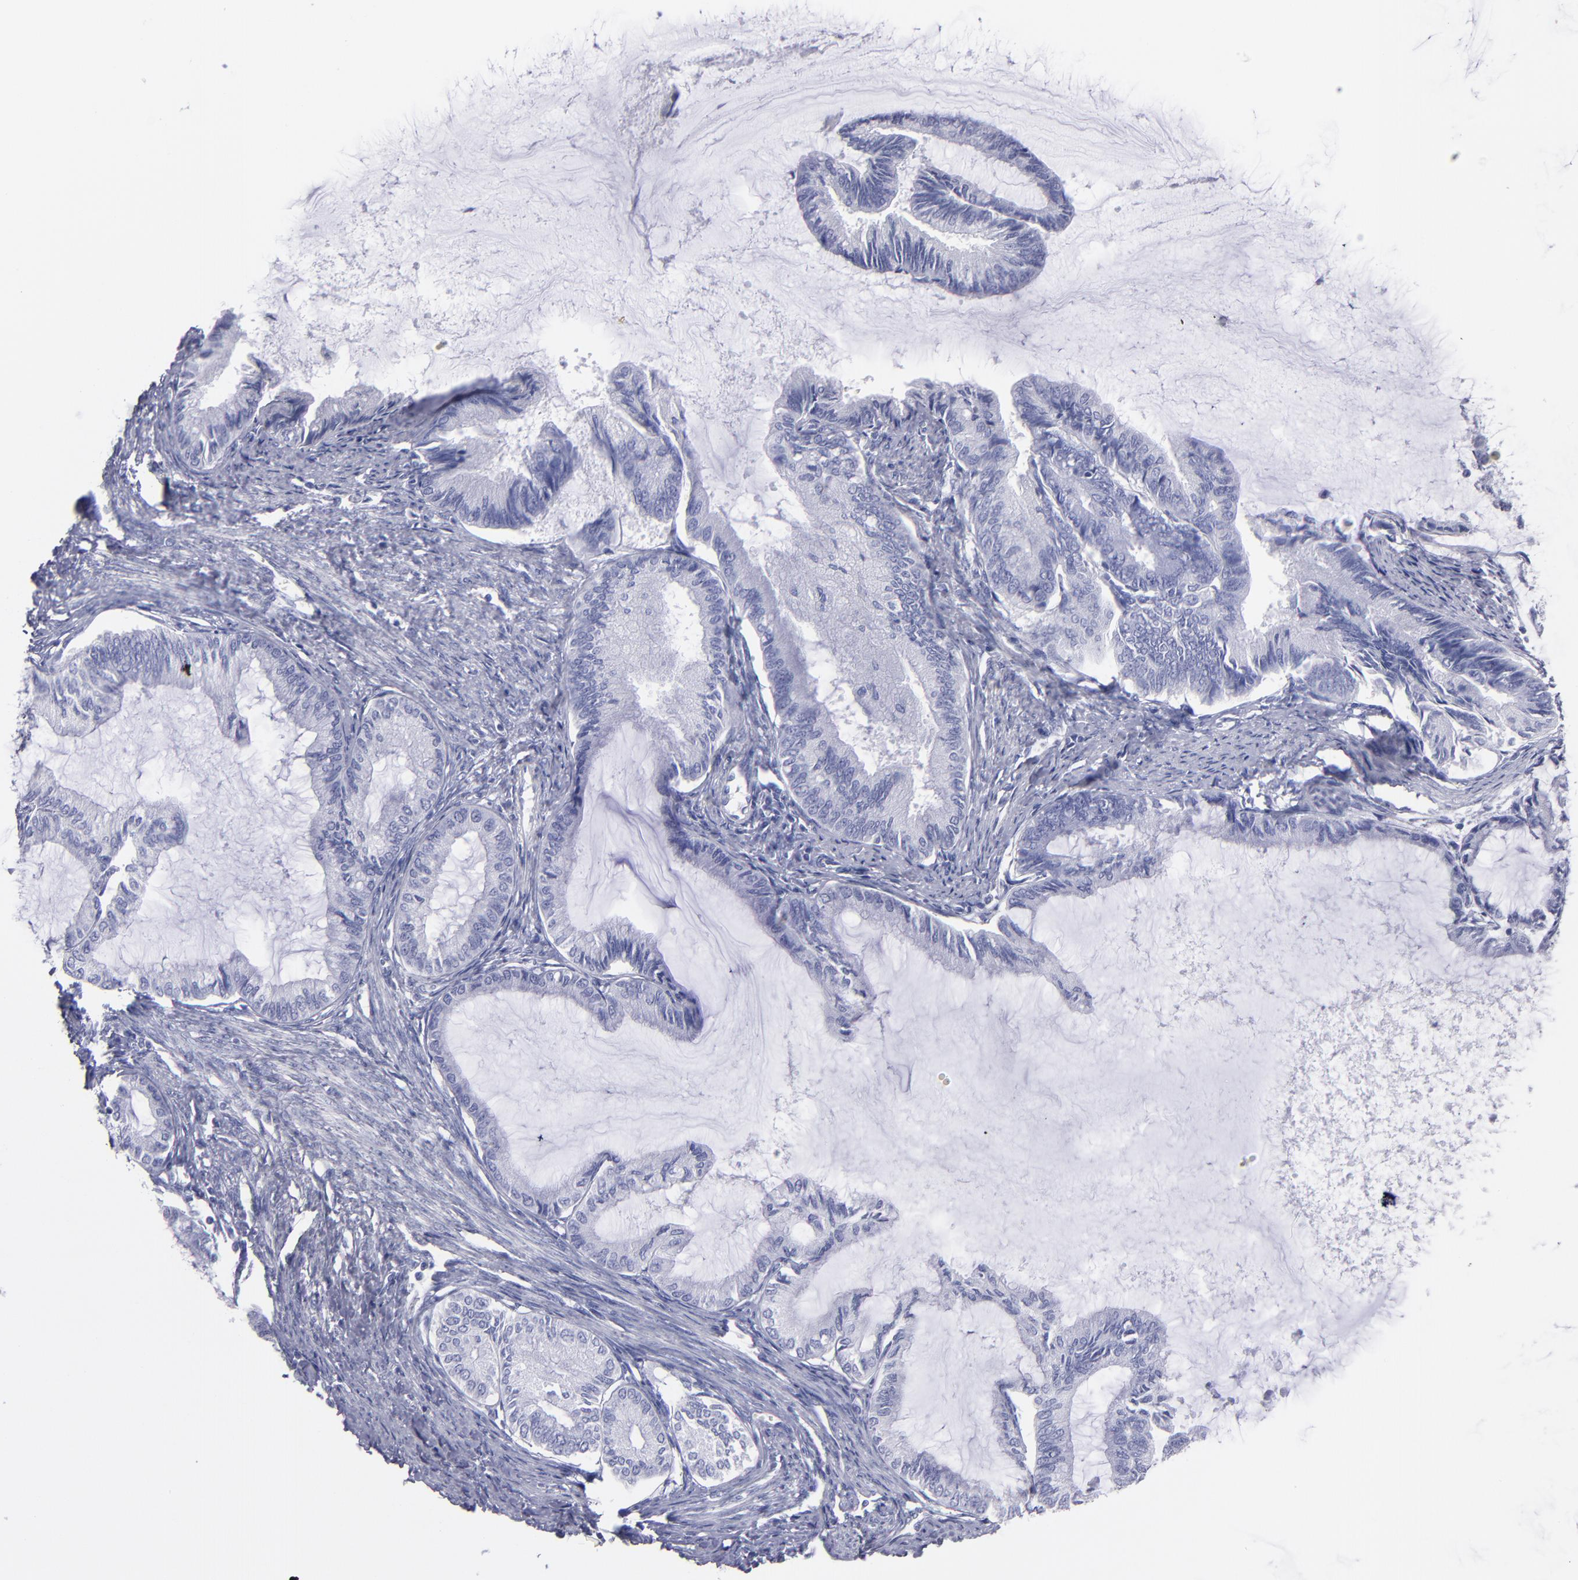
{"staining": {"intensity": "negative", "quantity": "none", "location": "none"}, "tissue": "endometrial cancer", "cell_type": "Tumor cells", "image_type": "cancer", "snomed": [{"axis": "morphology", "description": "Adenocarcinoma, NOS"}, {"axis": "topography", "description": "Endometrium"}], "caption": "High magnification brightfield microscopy of endometrial adenocarcinoma stained with DAB (brown) and counterstained with hematoxylin (blue): tumor cells show no significant staining.", "gene": "MB", "patient": {"sex": "female", "age": 86}}